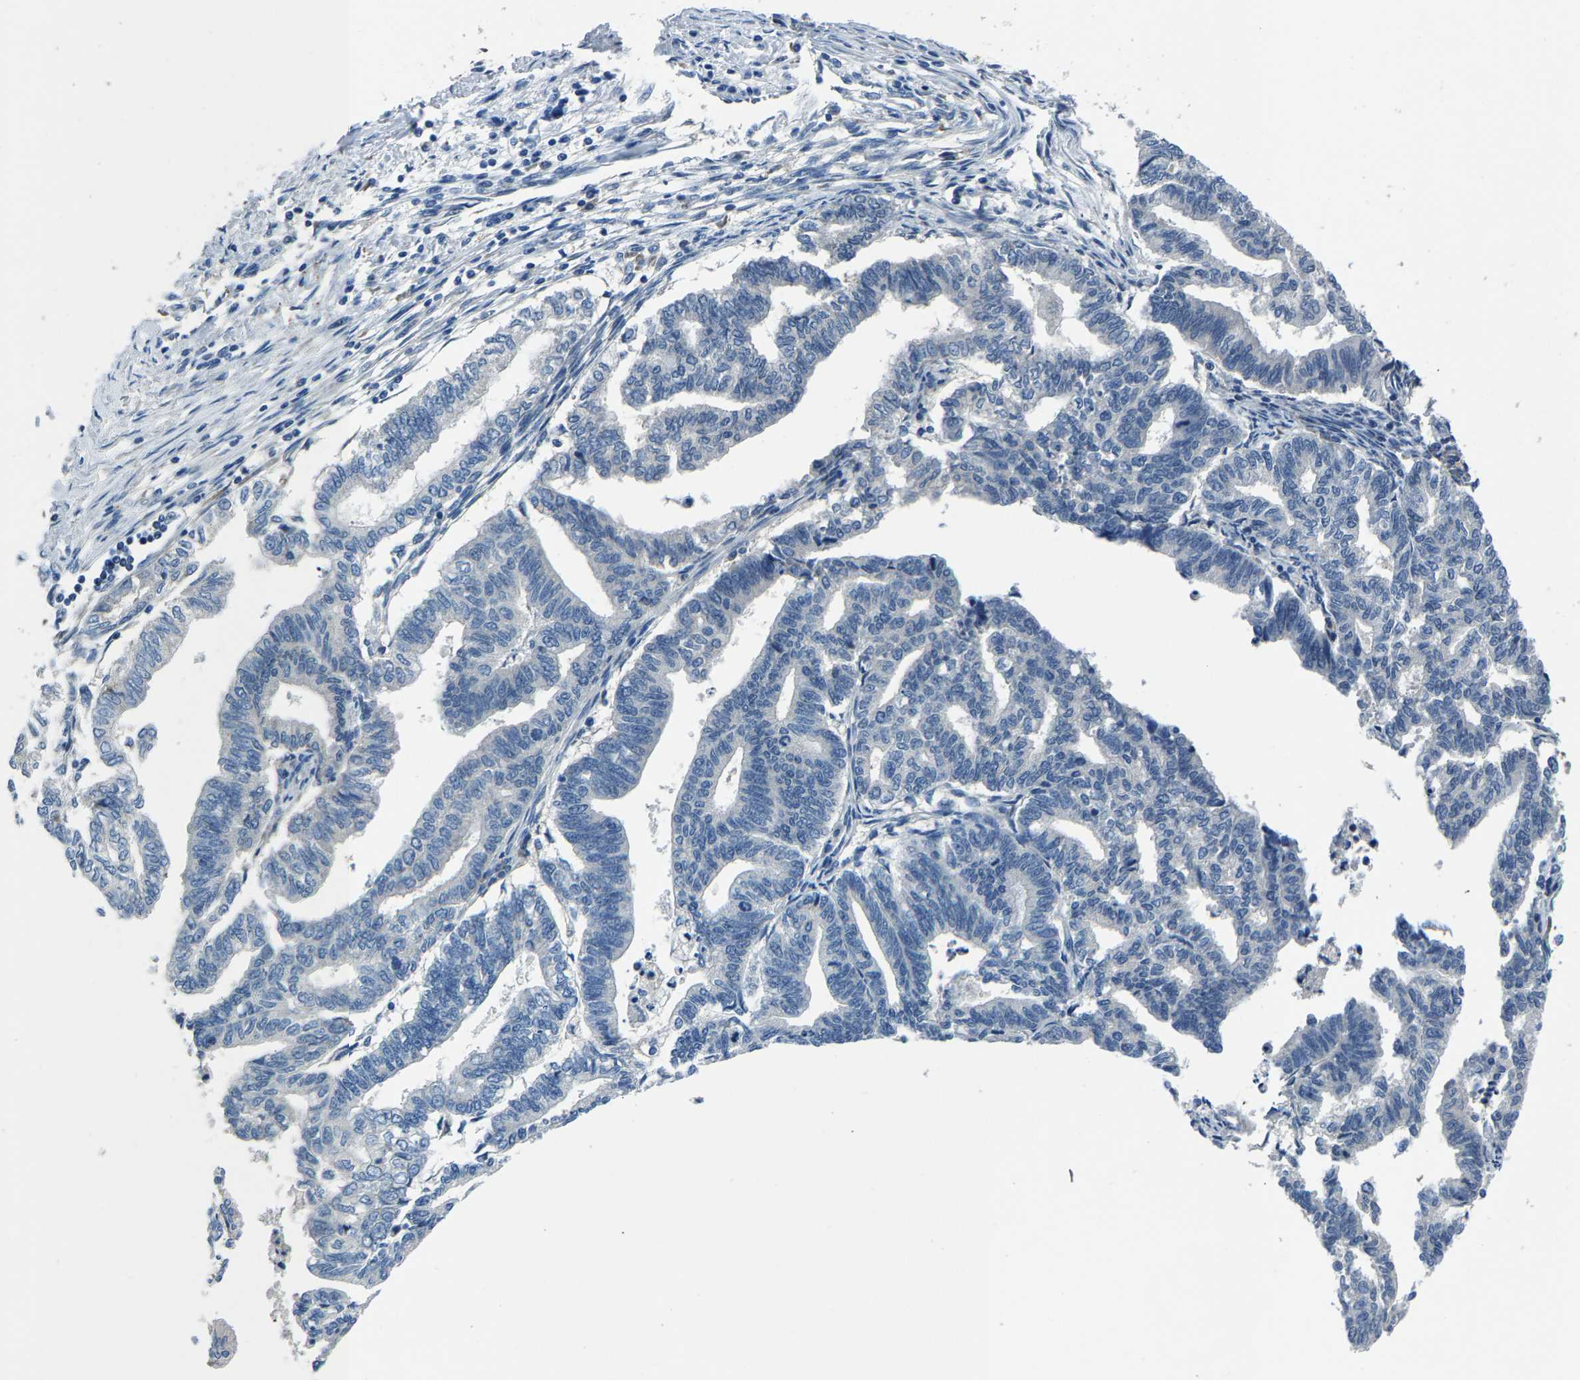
{"staining": {"intensity": "negative", "quantity": "none", "location": "none"}, "tissue": "endometrial cancer", "cell_type": "Tumor cells", "image_type": "cancer", "snomed": [{"axis": "morphology", "description": "Adenocarcinoma, NOS"}, {"axis": "topography", "description": "Endometrium"}], "caption": "Tumor cells are negative for brown protein staining in endometrial cancer.", "gene": "ADAM2", "patient": {"sex": "female", "age": 79}}